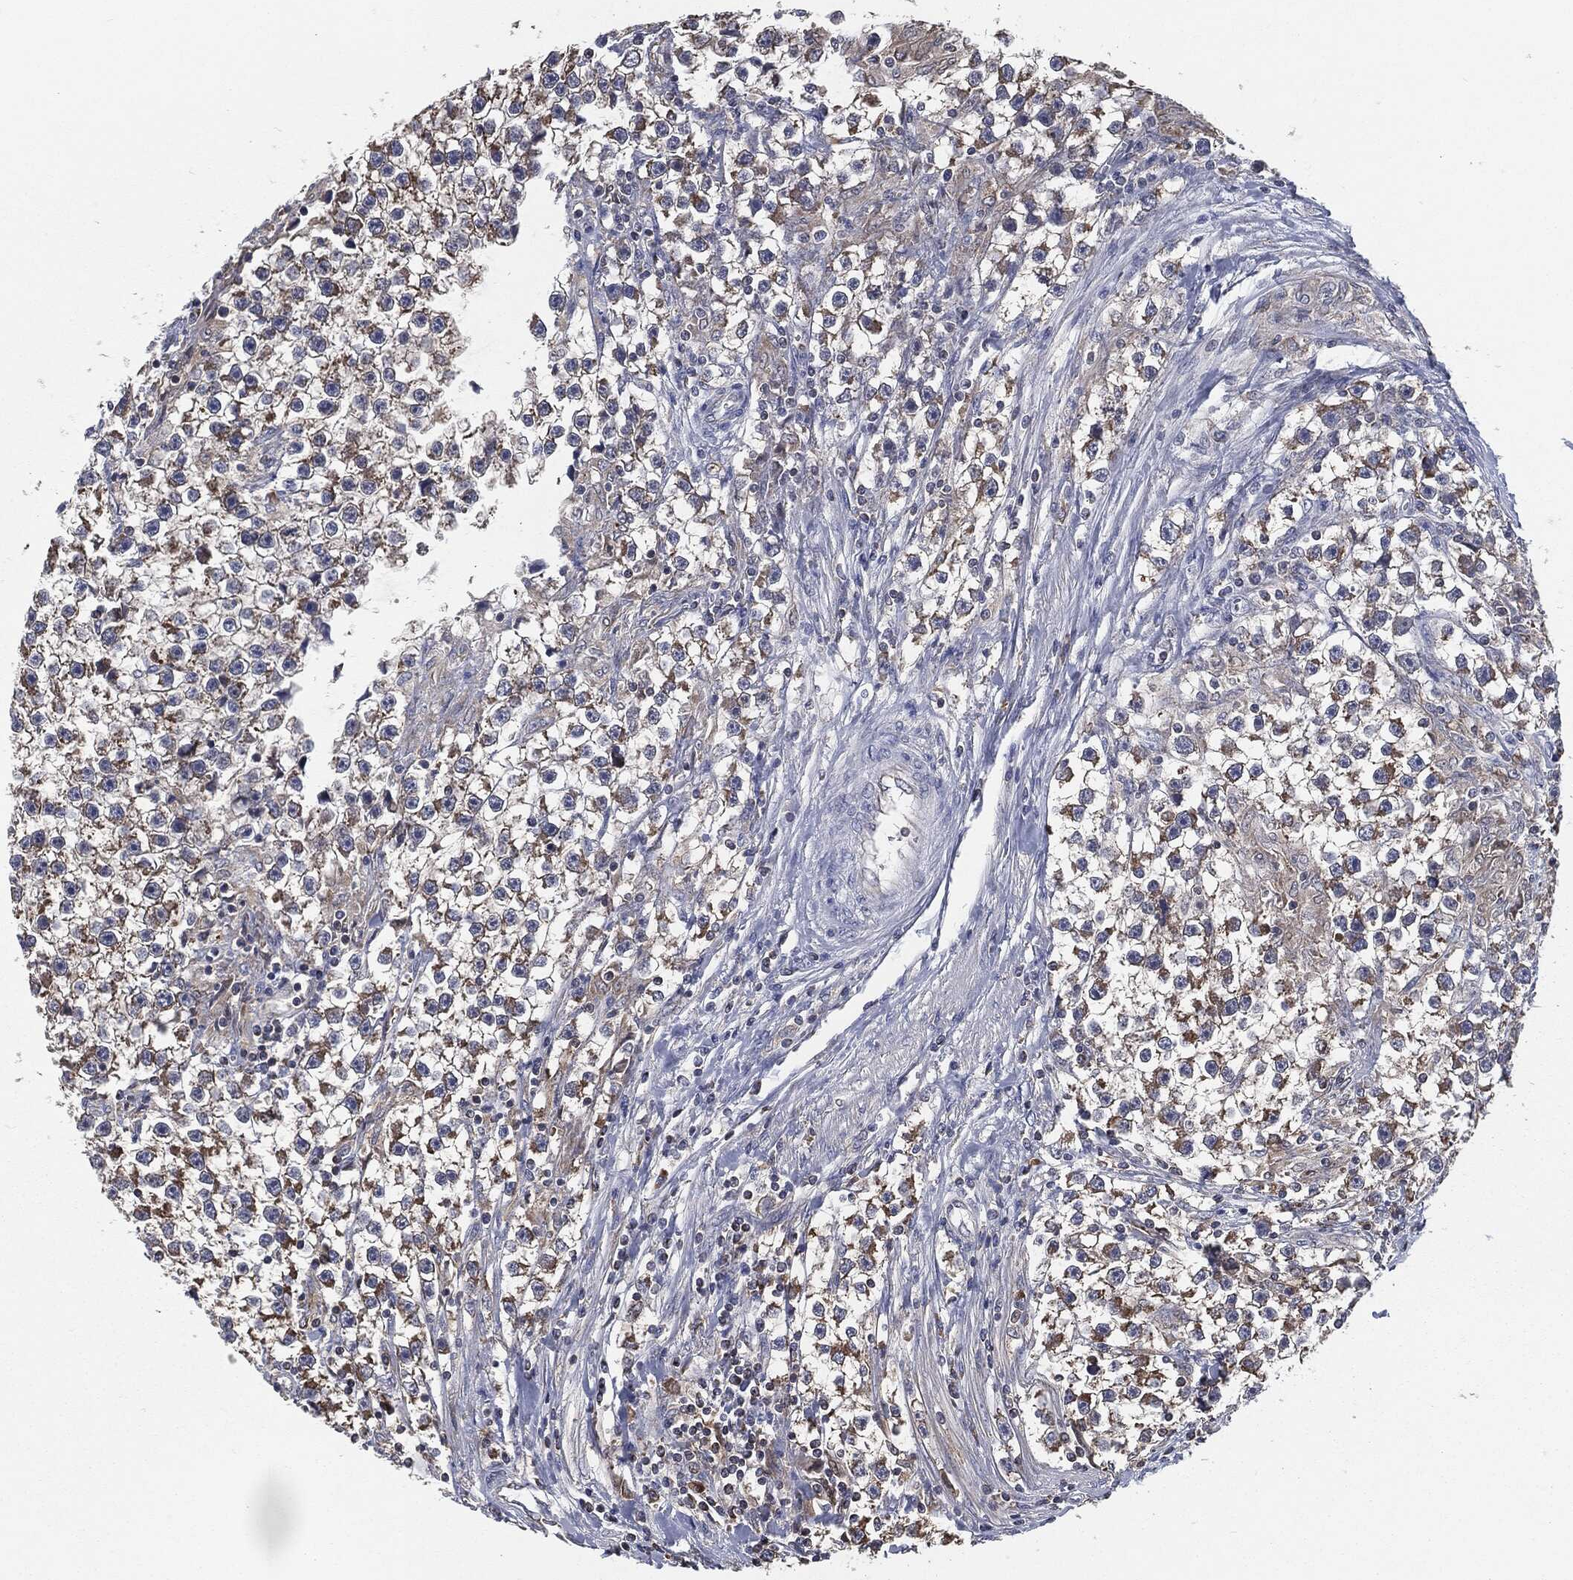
{"staining": {"intensity": "moderate", "quantity": "<25%", "location": "cytoplasmic/membranous"}, "tissue": "testis cancer", "cell_type": "Tumor cells", "image_type": "cancer", "snomed": [{"axis": "morphology", "description": "Seminoma, NOS"}, {"axis": "topography", "description": "Testis"}], "caption": "DAB immunohistochemical staining of human testis cancer (seminoma) exhibits moderate cytoplasmic/membranous protein expression in approximately <25% of tumor cells.", "gene": "PRDX4", "patient": {"sex": "male", "age": 59}}